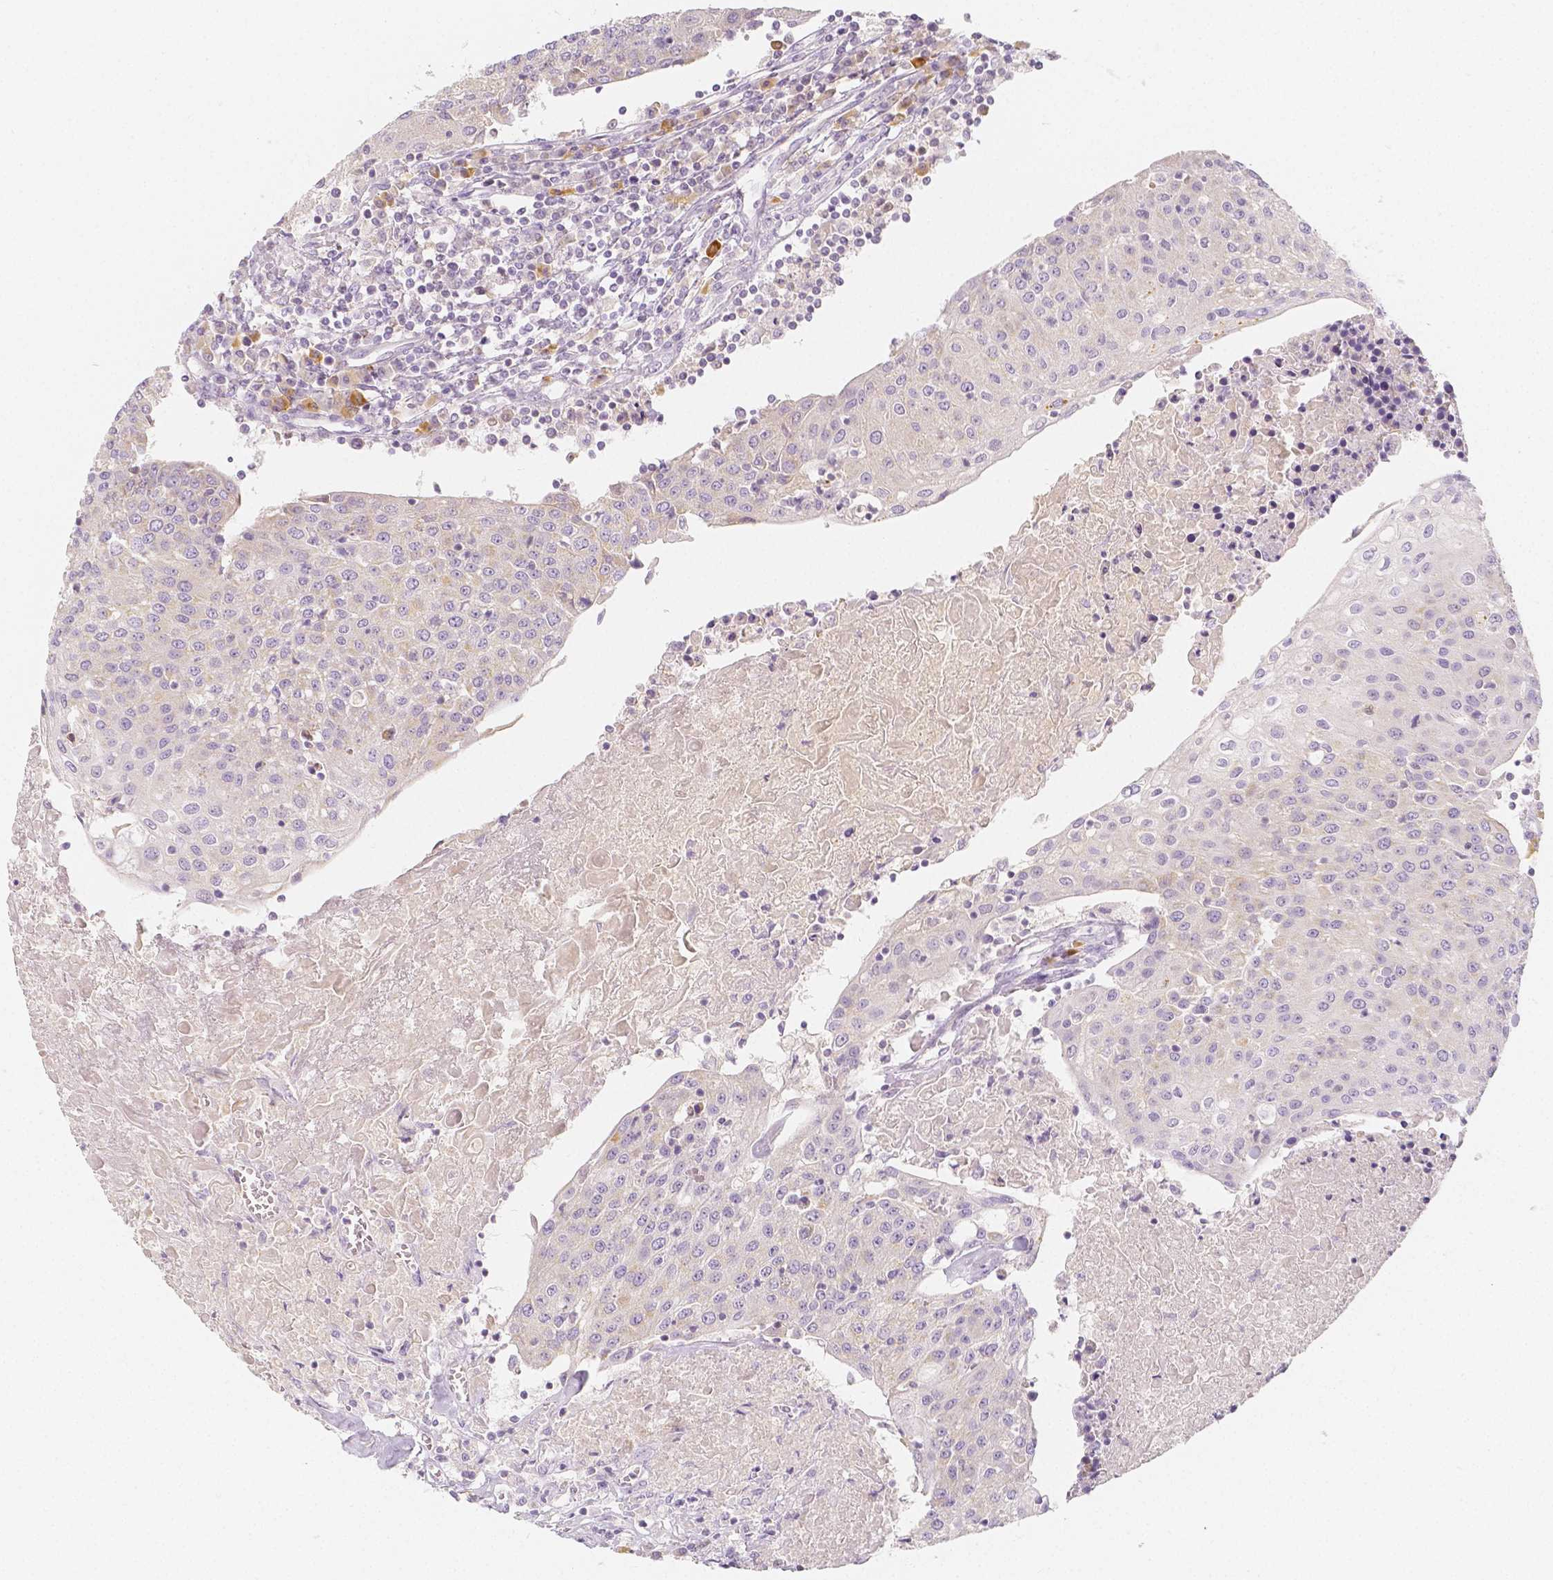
{"staining": {"intensity": "negative", "quantity": "none", "location": "none"}, "tissue": "urothelial cancer", "cell_type": "Tumor cells", "image_type": "cancer", "snomed": [{"axis": "morphology", "description": "Urothelial carcinoma, High grade"}, {"axis": "topography", "description": "Urinary bladder"}], "caption": "Immunohistochemical staining of urothelial cancer displays no significant positivity in tumor cells. Brightfield microscopy of IHC stained with DAB (3,3'-diaminobenzidine) (brown) and hematoxylin (blue), captured at high magnification.", "gene": "BATF", "patient": {"sex": "female", "age": 85}}